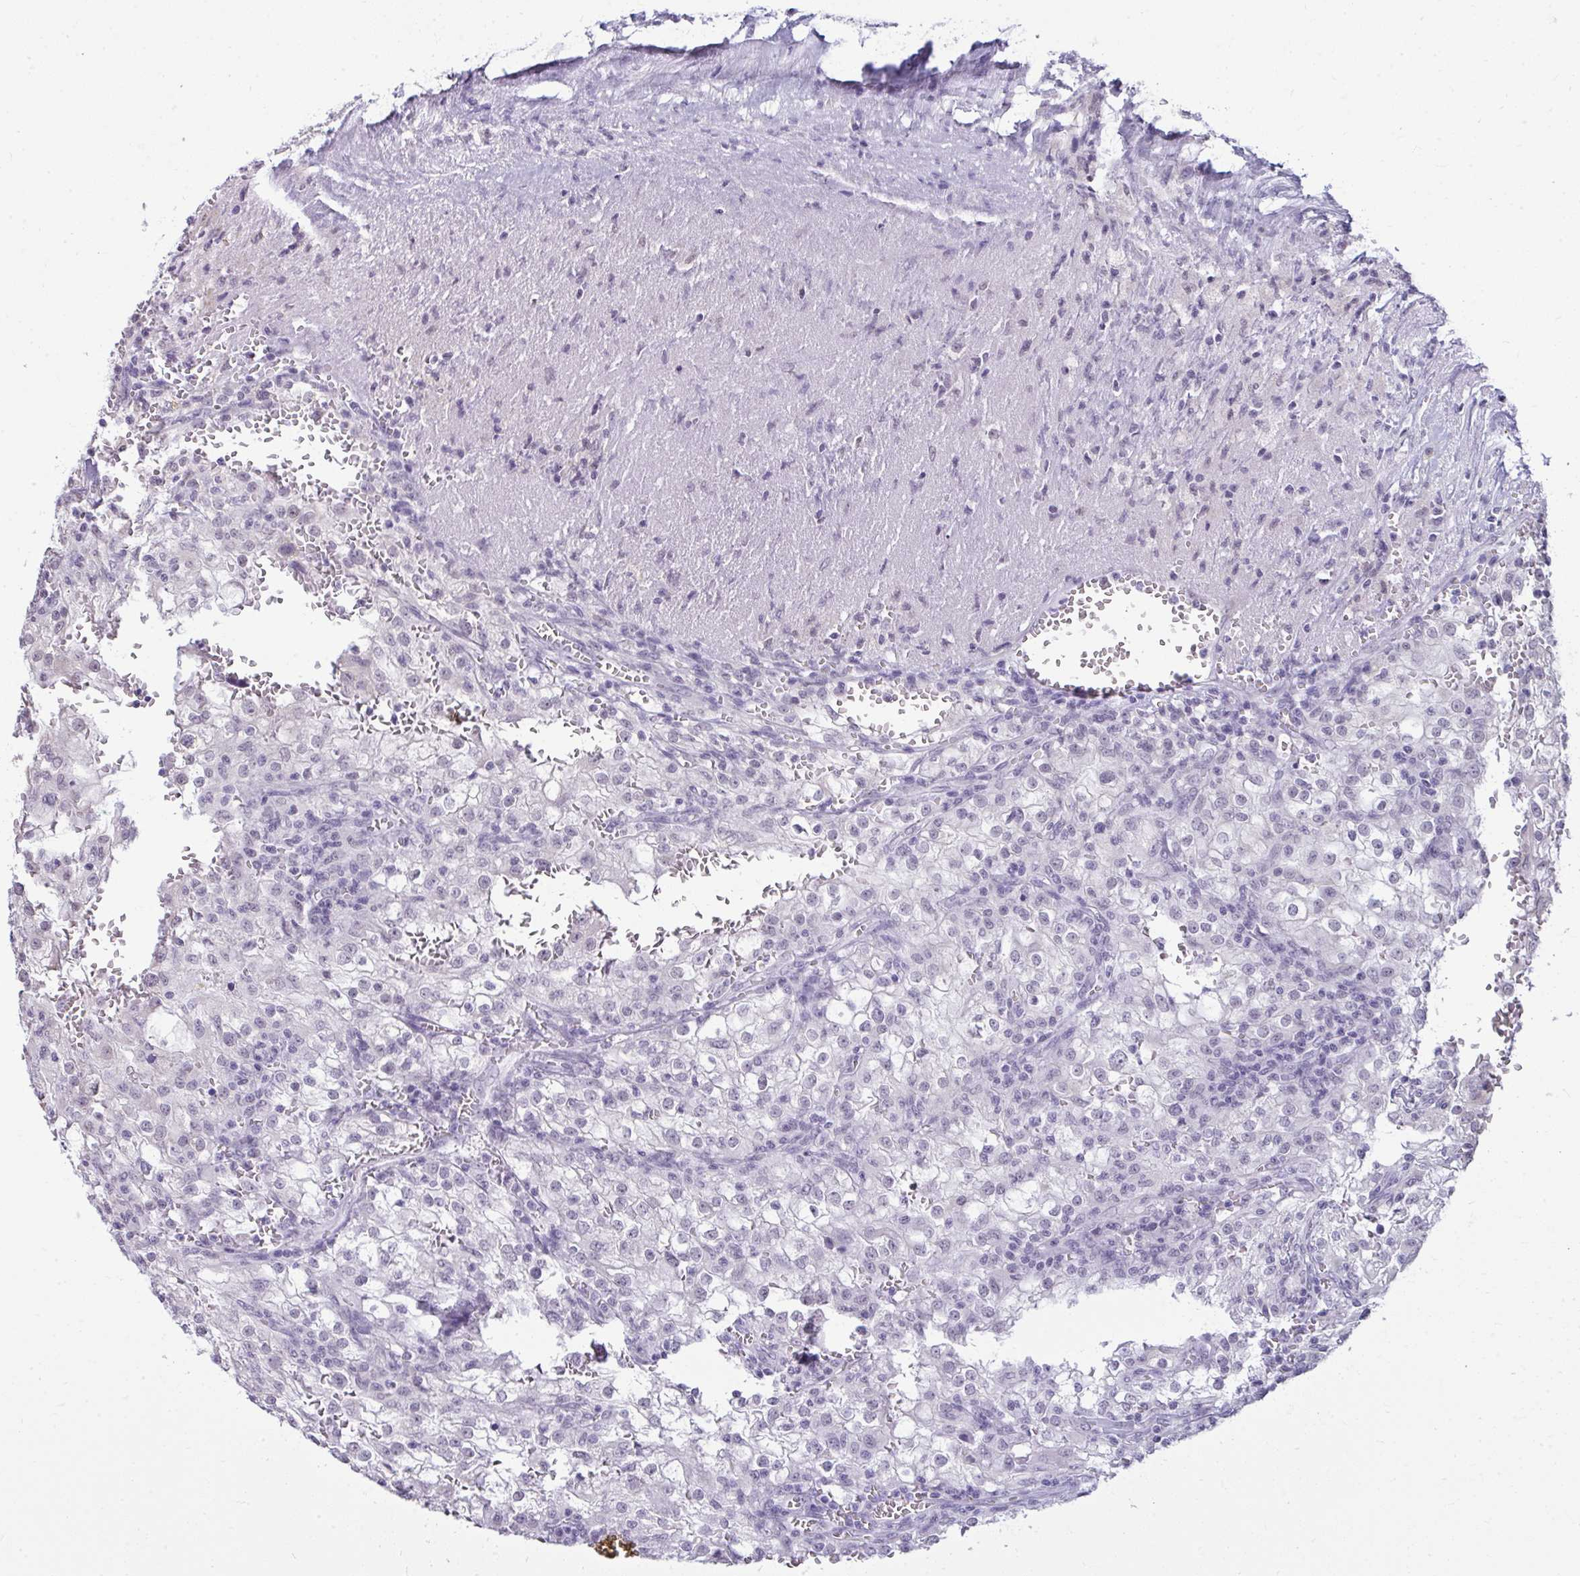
{"staining": {"intensity": "negative", "quantity": "none", "location": "none"}, "tissue": "renal cancer", "cell_type": "Tumor cells", "image_type": "cancer", "snomed": [{"axis": "morphology", "description": "Adenocarcinoma, NOS"}, {"axis": "topography", "description": "Kidney"}], "caption": "DAB (3,3'-diaminobenzidine) immunohistochemical staining of human renal adenocarcinoma reveals no significant staining in tumor cells.", "gene": "NPPA", "patient": {"sex": "female", "age": 74}}